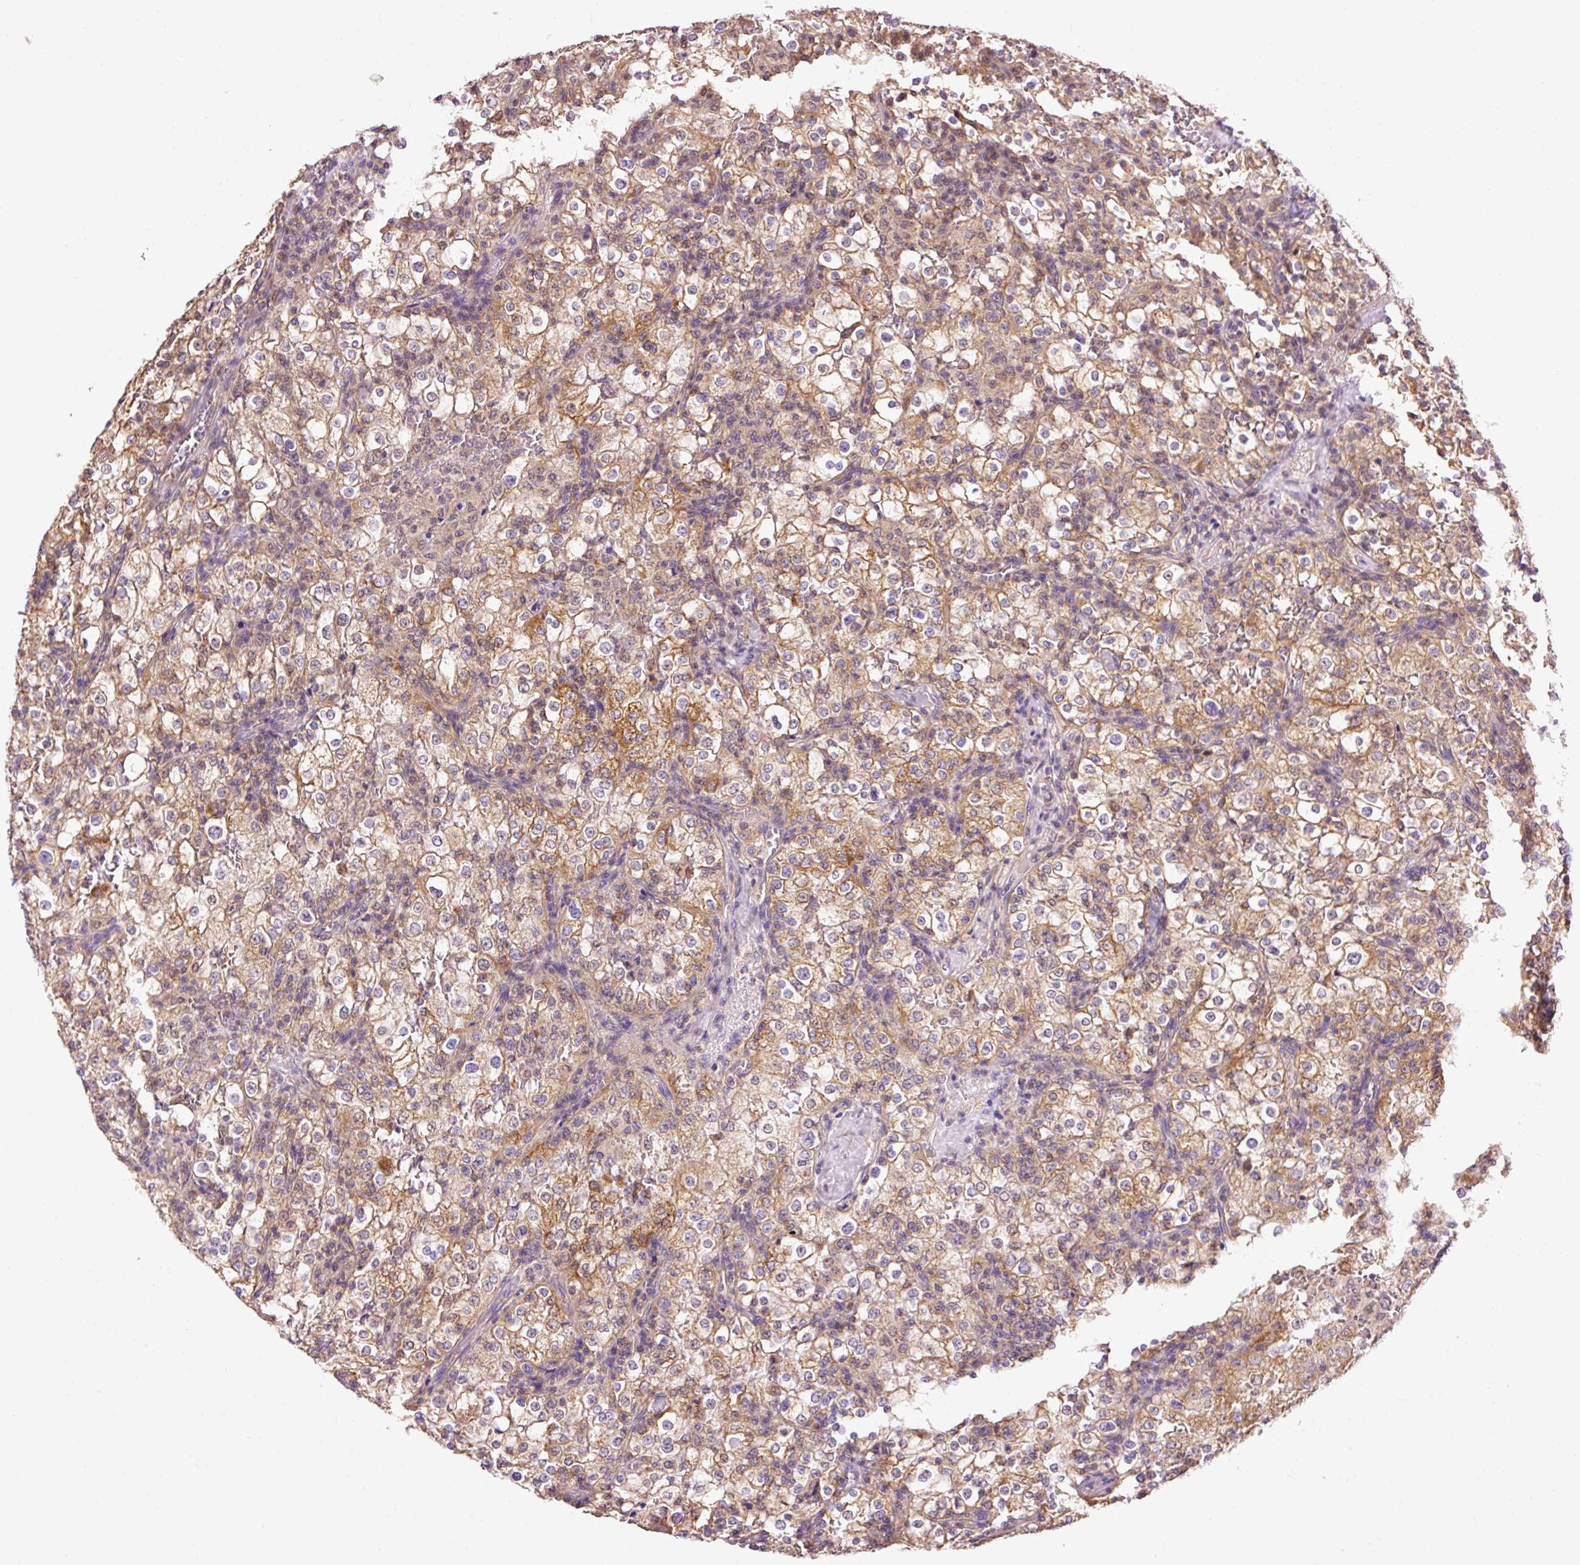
{"staining": {"intensity": "moderate", "quantity": ">75%", "location": "cytoplasmic/membranous"}, "tissue": "renal cancer", "cell_type": "Tumor cells", "image_type": "cancer", "snomed": [{"axis": "morphology", "description": "Adenocarcinoma, NOS"}, {"axis": "topography", "description": "Kidney"}], "caption": "Adenocarcinoma (renal) was stained to show a protein in brown. There is medium levels of moderate cytoplasmic/membranous positivity in approximately >75% of tumor cells.", "gene": "IMMT", "patient": {"sex": "female", "age": 74}}